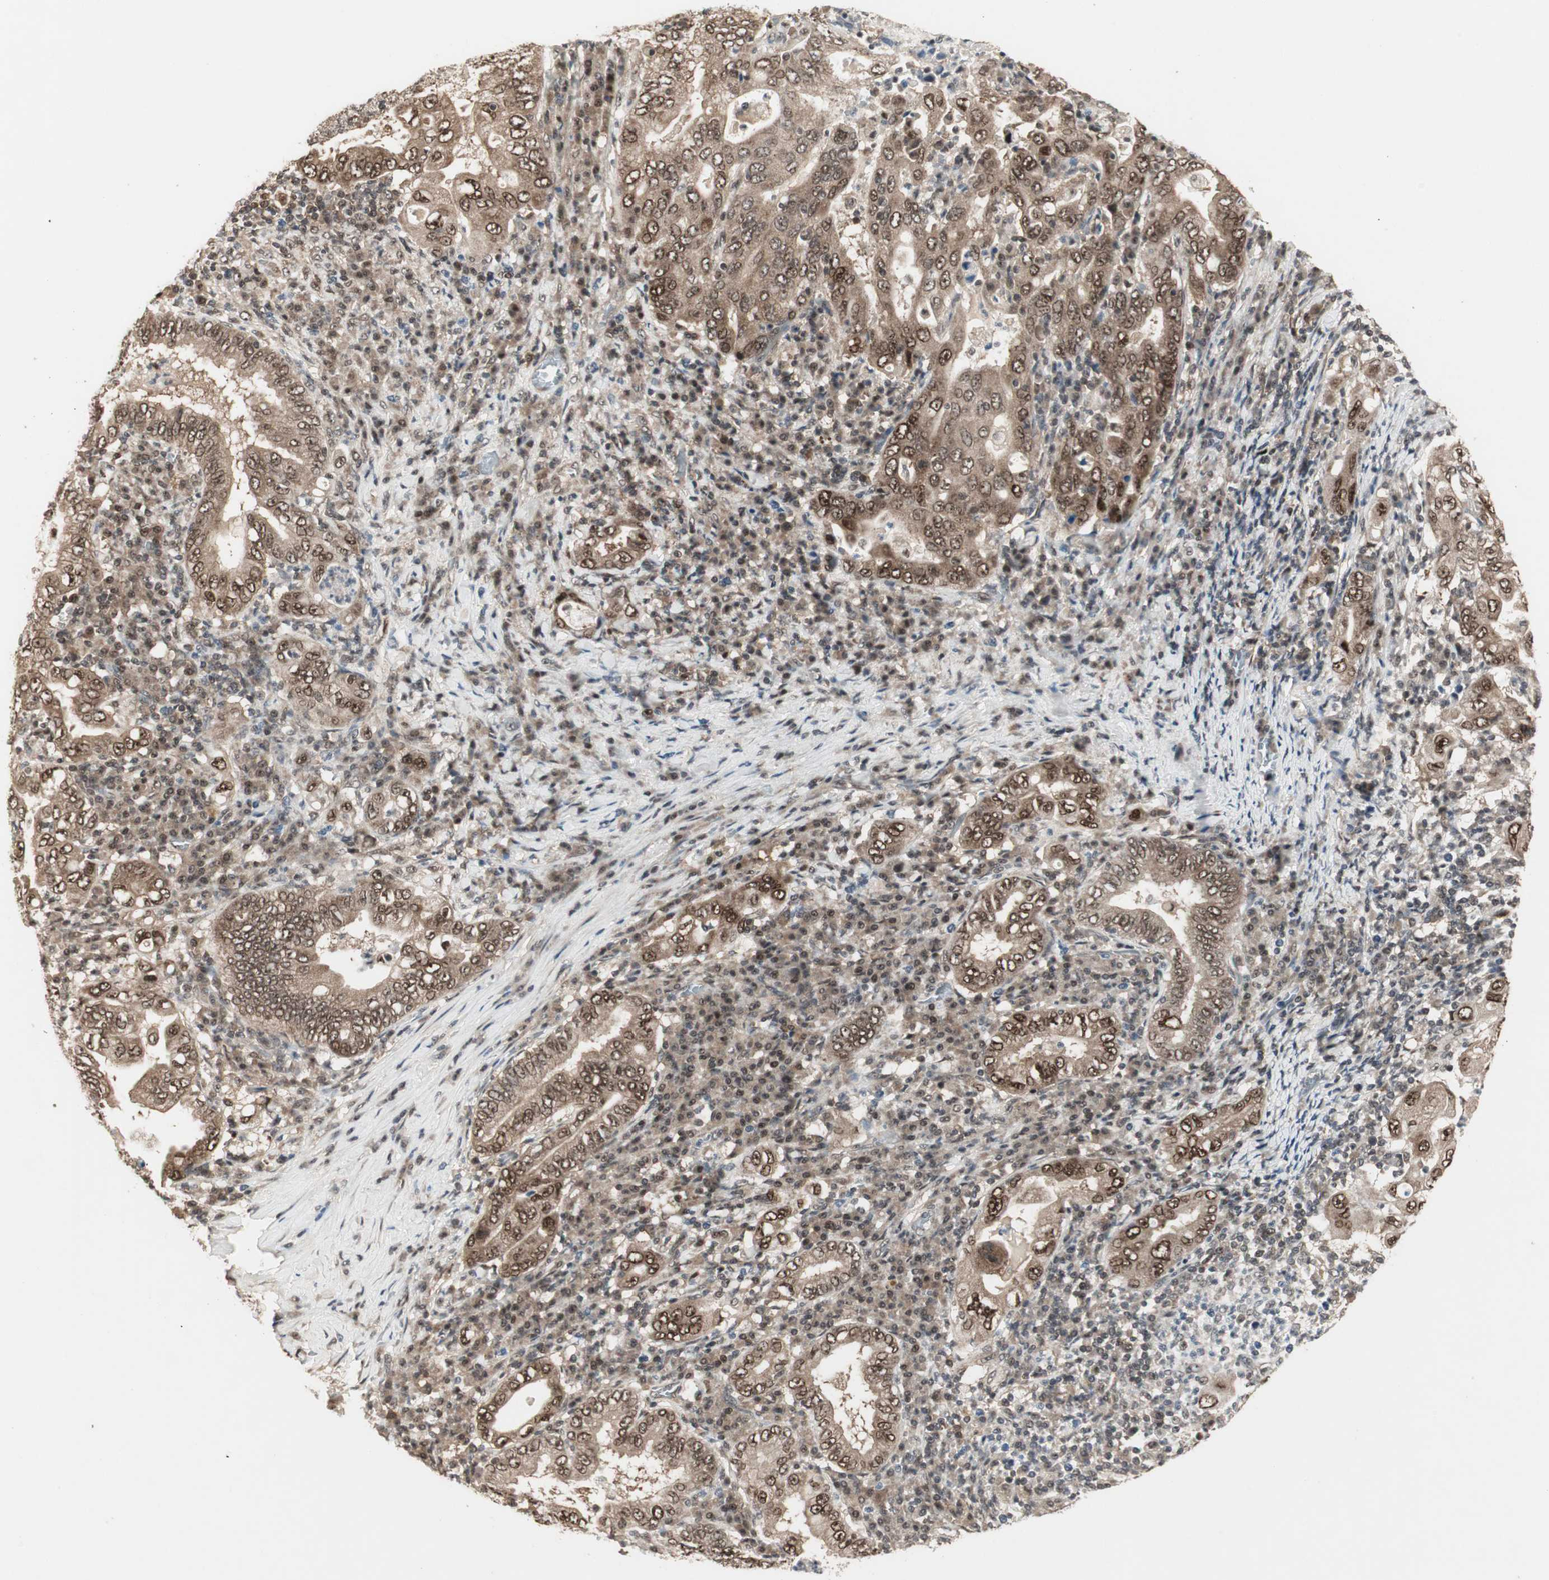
{"staining": {"intensity": "moderate", "quantity": ">75%", "location": "cytoplasmic/membranous,nuclear"}, "tissue": "stomach cancer", "cell_type": "Tumor cells", "image_type": "cancer", "snomed": [{"axis": "morphology", "description": "Normal tissue, NOS"}, {"axis": "morphology", "description": "Adenocarcinoma, NOS"}, {"axis": "topography", "description": "Esophagus"}, {"axis": "topography", "description": "Stomach, upper"}, {"axis": "topography", "description": "Peripheral nerve tissue"}], "caption": "This is an image of immunohistochemistry staining of stomach adenocarcinoma, which shows moderate expression in the cytoplasmic/membranous and nuclear of tumor cells.", "gene": "CSNK2B", "patient": {"sex": "male", "age": 62}}